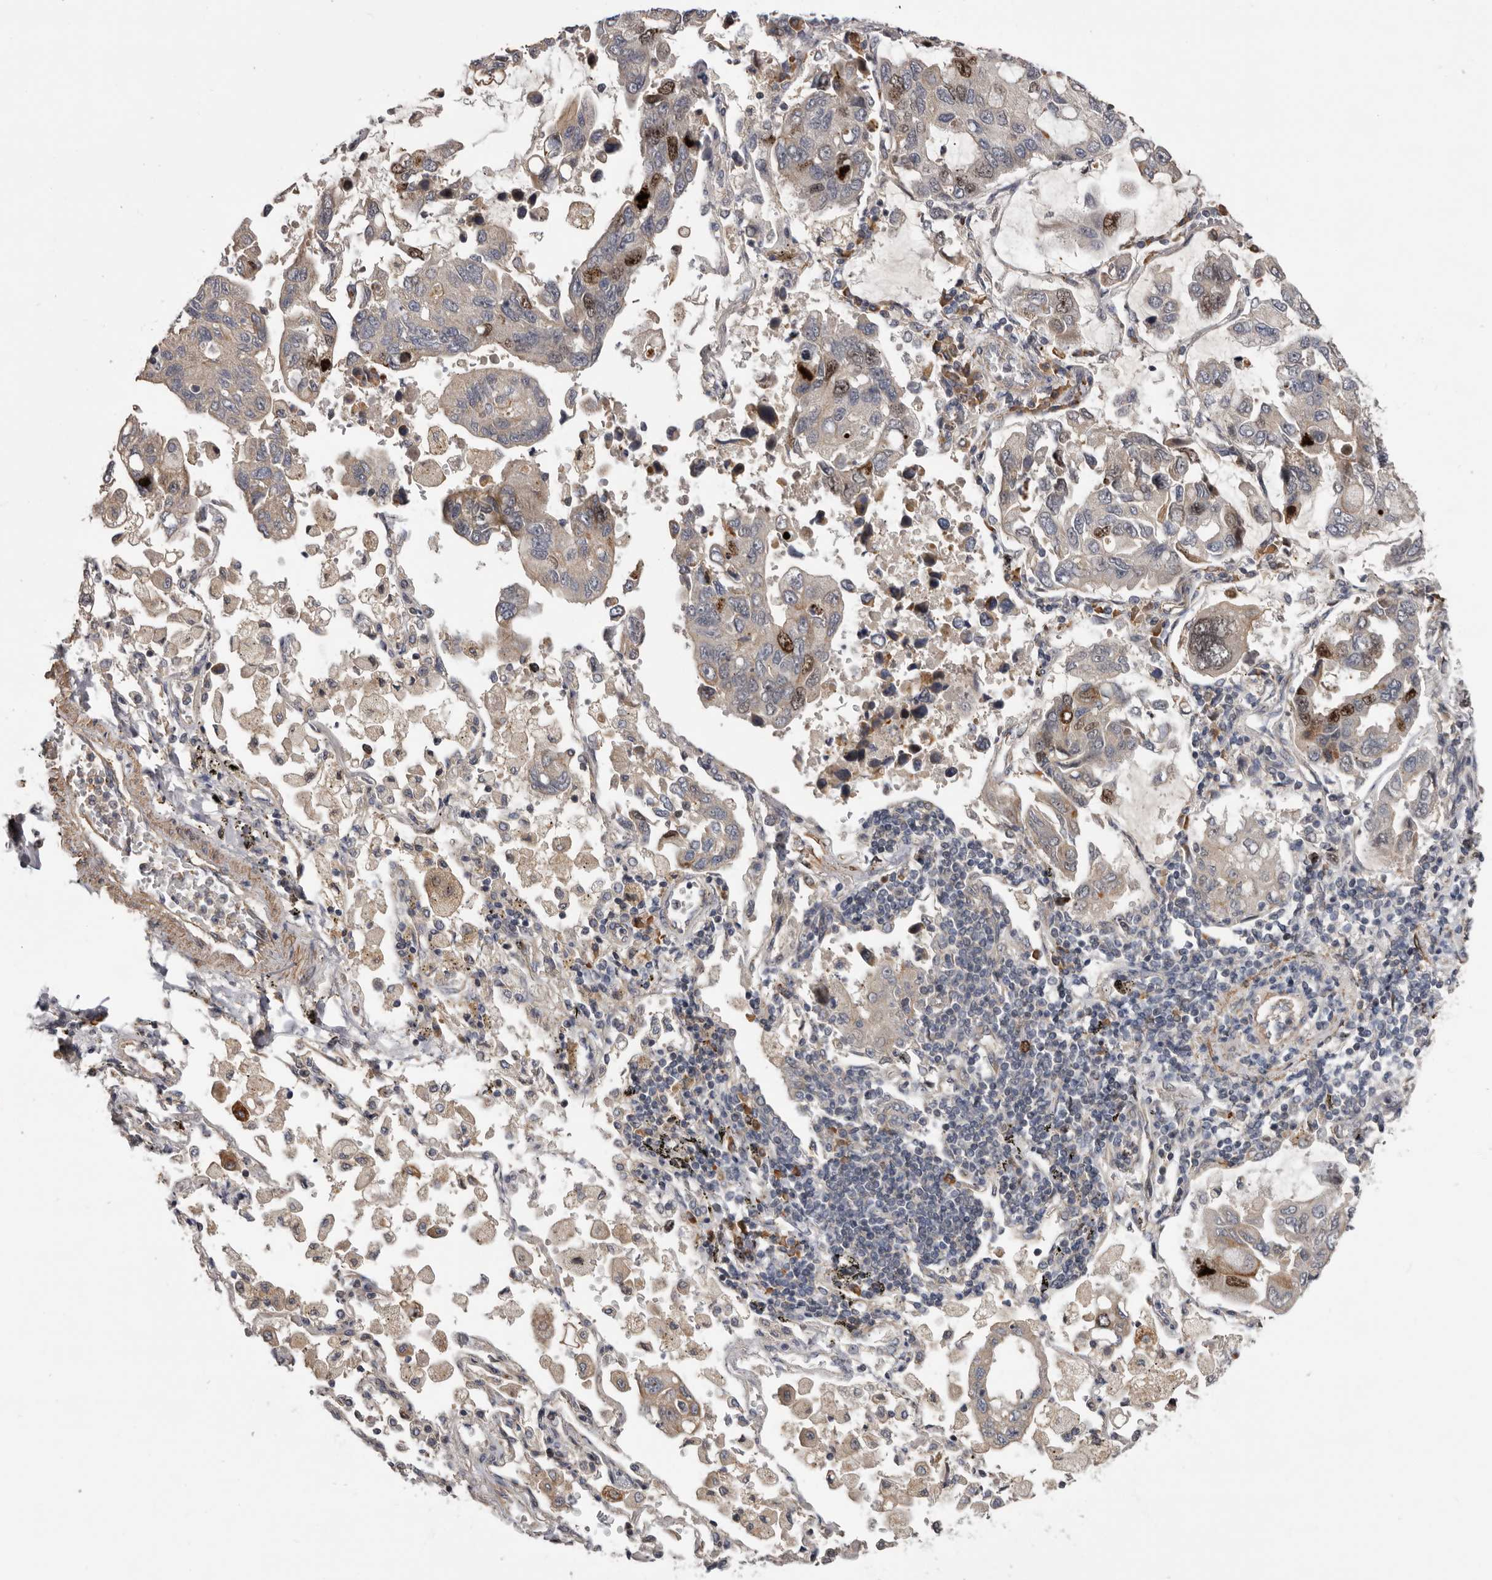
{"staining": {"intensity": "strong", "quantity": "<25%", "location": "nuclear"}, "tissue": "lung cancer", "cell_type": "Tumor cells", "image_type": "cancer", "snomed": [{"axis": "morphology", "description": "Adenocarcinoma, NOS"}, {"axis": "topography", "description": "Lung"}], "caption": "Immunohistochemical staining of lung cancer reveals medium levels of strong nuclear positivity in approximately <25% of tumor cells. The protein of interest is shown in brown color, while the nuclei are stained blue.", "gene": "CDCA8", "patient": {"sex": "male", "age": 64}}